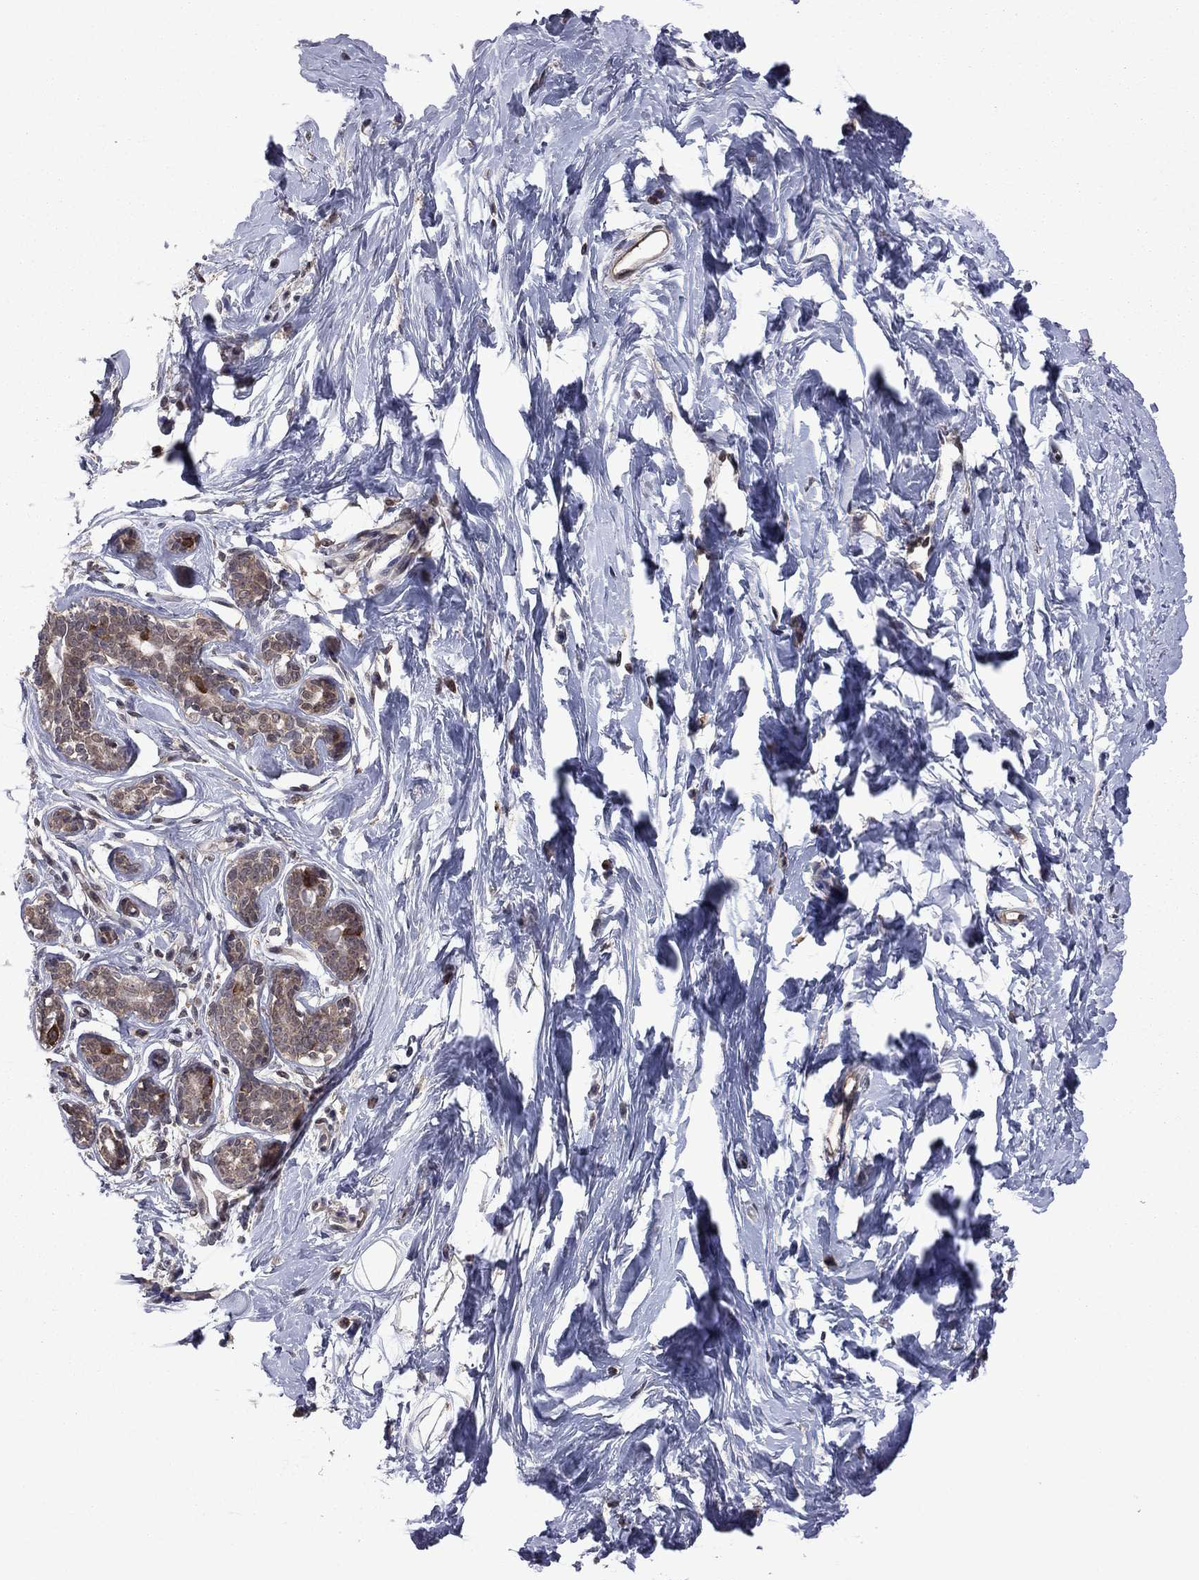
{"staining": {"intensity": "negative", "quantity": "none", "location": "none"}, "tissue": "breast", "cell_type": "Adipocytes", "image_type": "normal", "snomed": [{"axis": "morphology", "description": "Normal tissue, NOS"}, {"axis": "topography", "description": "Breast"}], "caption": "This micrograph is of normal breast stained with immunohistochemistry to label a protein in brown with the nuclei are counter-stained blue. There is no expression in adipocytes.", "gene": "GPAA1", "patient": {"sex": "female", "age": 37}}